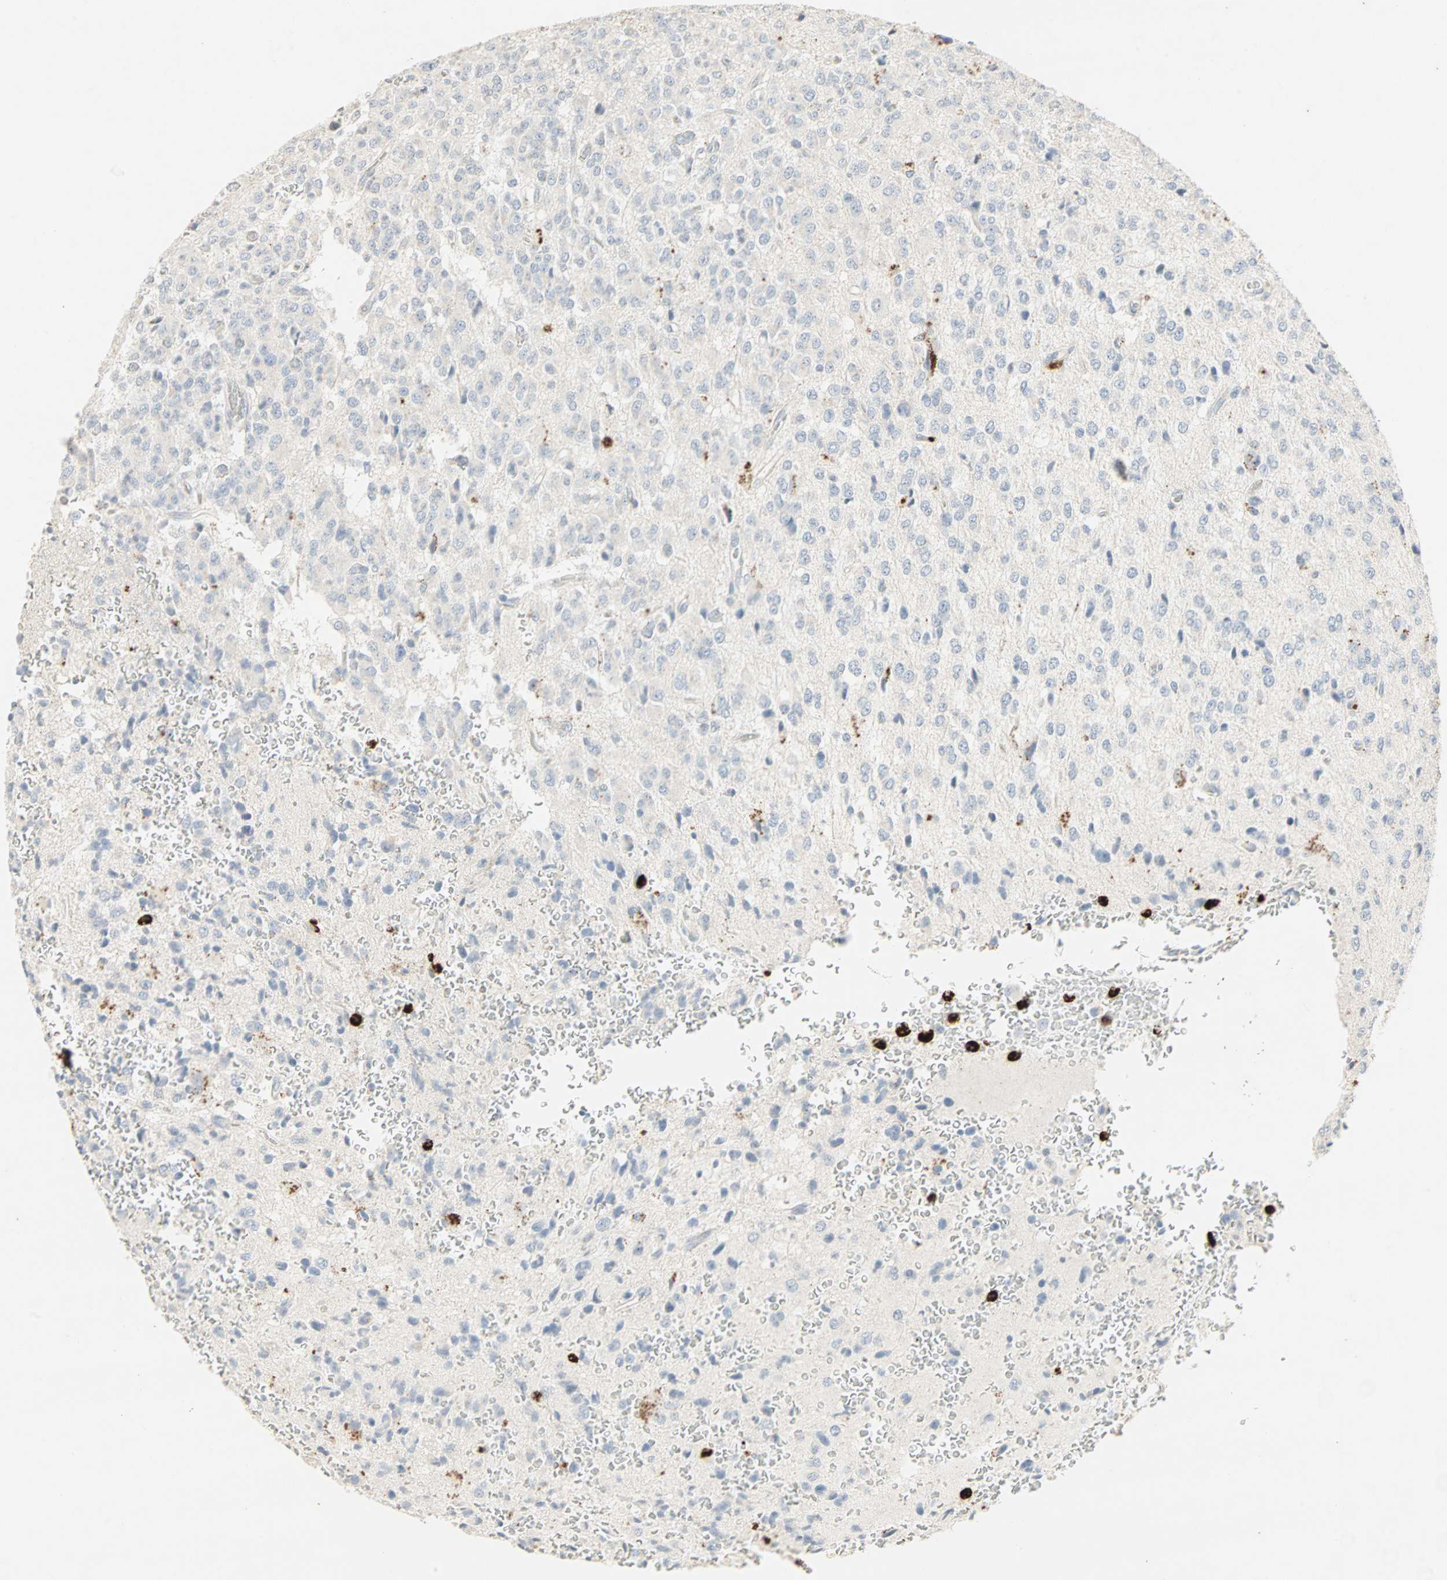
{"staining": {"intensity": "strong", "quantity": "<25%", "location": "cytoplasmic/membranous"}, "tissue": "glioma", "cell_type": "Tumor cells", "image_type": "cancer", "snomed": [{"axis": "morphology", "description": "Glioma, malignant, High grade"}, {"axis": "topography", "description": "pancreas cauda"}], "caption": "A photomicrograph showing strong cytoplasmic/membranous positivity in about <25% of tumor cells in glioma, as visualized by brown immunohistochemical staining.", "gene": "CEACAM6", "patient": {"sex": "male", "age": 60}}